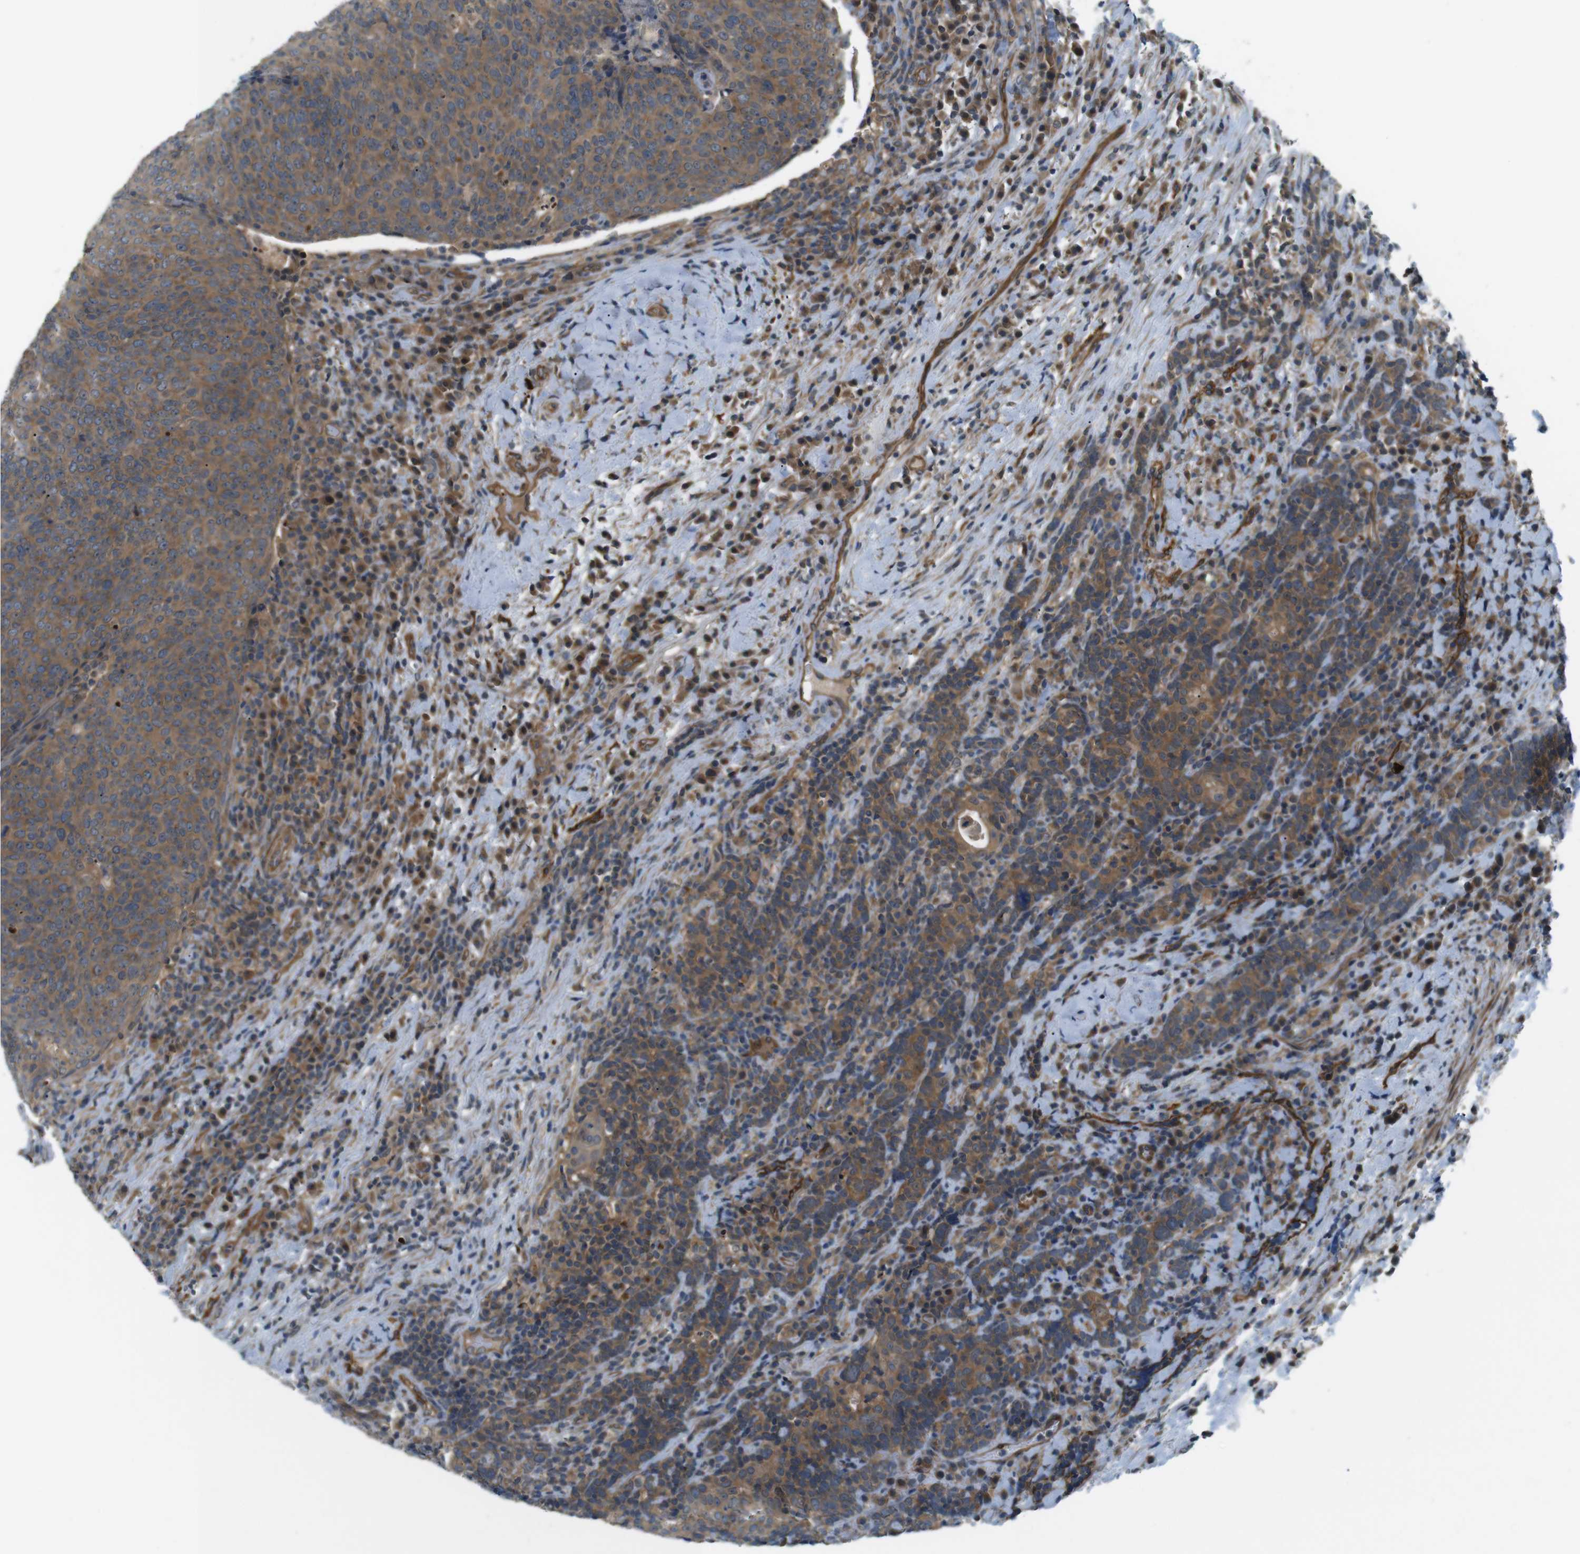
{"staining": {"intensity": "moderate", "quantity": ">75%", "location": "cytoplasmic/membranous"}, "tissue": "head and neck cancer", "cell_type": "Tumor cells", "image_type": "cancer", "snomed": [{"axis": "morphology", "description": "Squamous cell carcinoma, NOS"}, {"axis": "morphology", "description": "Squamous cell carcinoma, metastatic, NOS"}, {"axis": "topography", "description": "Lymph node"}, {"axis": "topography", "description": "Head-Neck"}], "caption": "Immunohistochemistry (IHC) (DAB (3,3'-diaminobenzidine)) staining of human head and neck metastatic squamous cell carcinoma demonstrates moderate cytoplasmic/membranous protein positivity in approximately >75% of tumor cells.", "gene": "TSC1", "patient": {"sex": "male", "age": 62}}